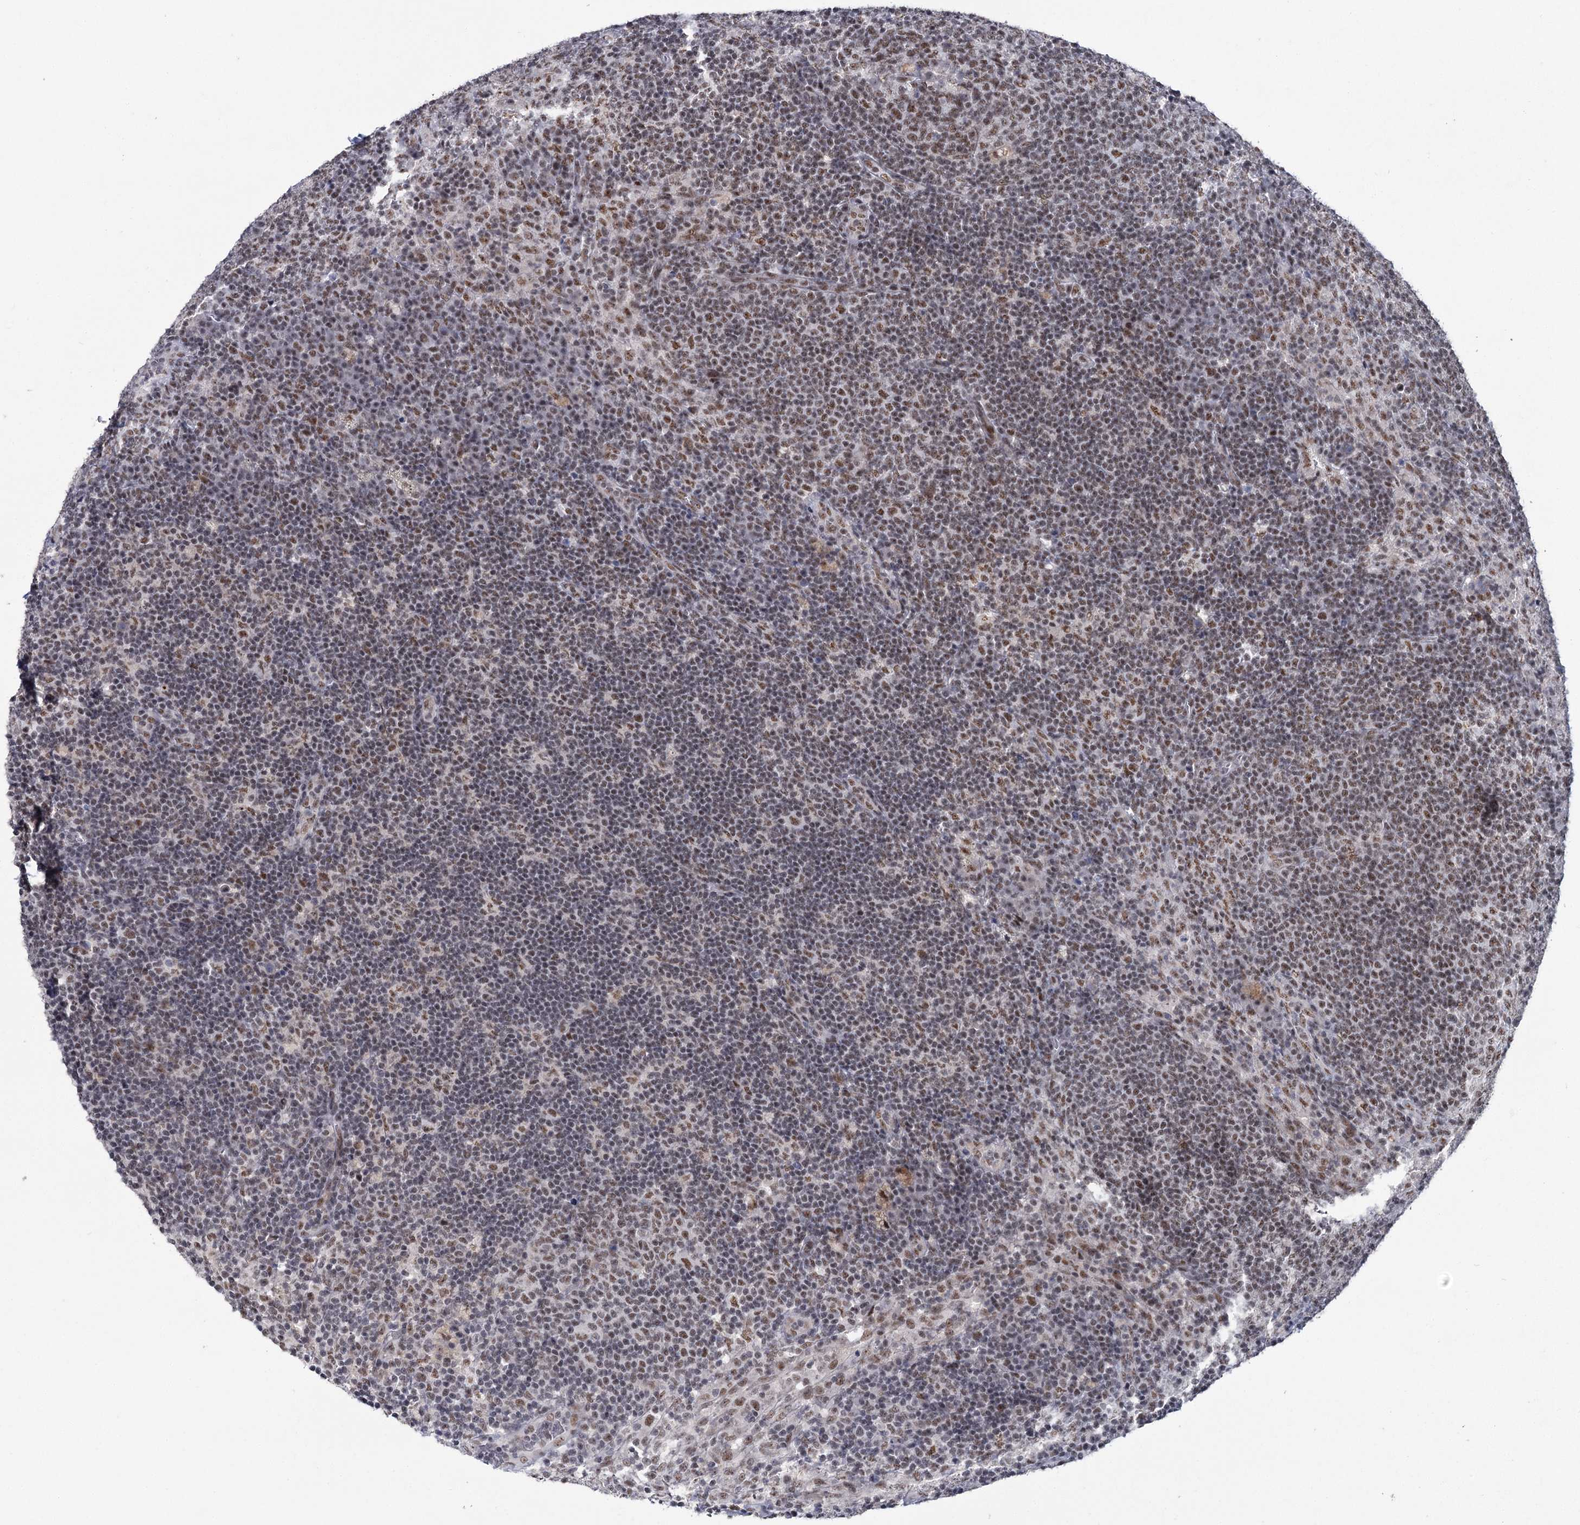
{"staining": {"intensity": "strong", "quantity": ">75%", "location": "nuclear"}, "tissue": "lymph node", "cell_type": "Germinal center cells", "image_type": "normal", "snomed": [{"axis": "morphology", "description": "Normal tissue, NOS"}, {"axis": "topography", "description": "Lymph node"}], "caption": "Lymph node stained for a protein demonstrates strong nuclear positivity in germinal center cells.", "gene": "SCAF8", "patient": {"sex": "female", "age": 70}}